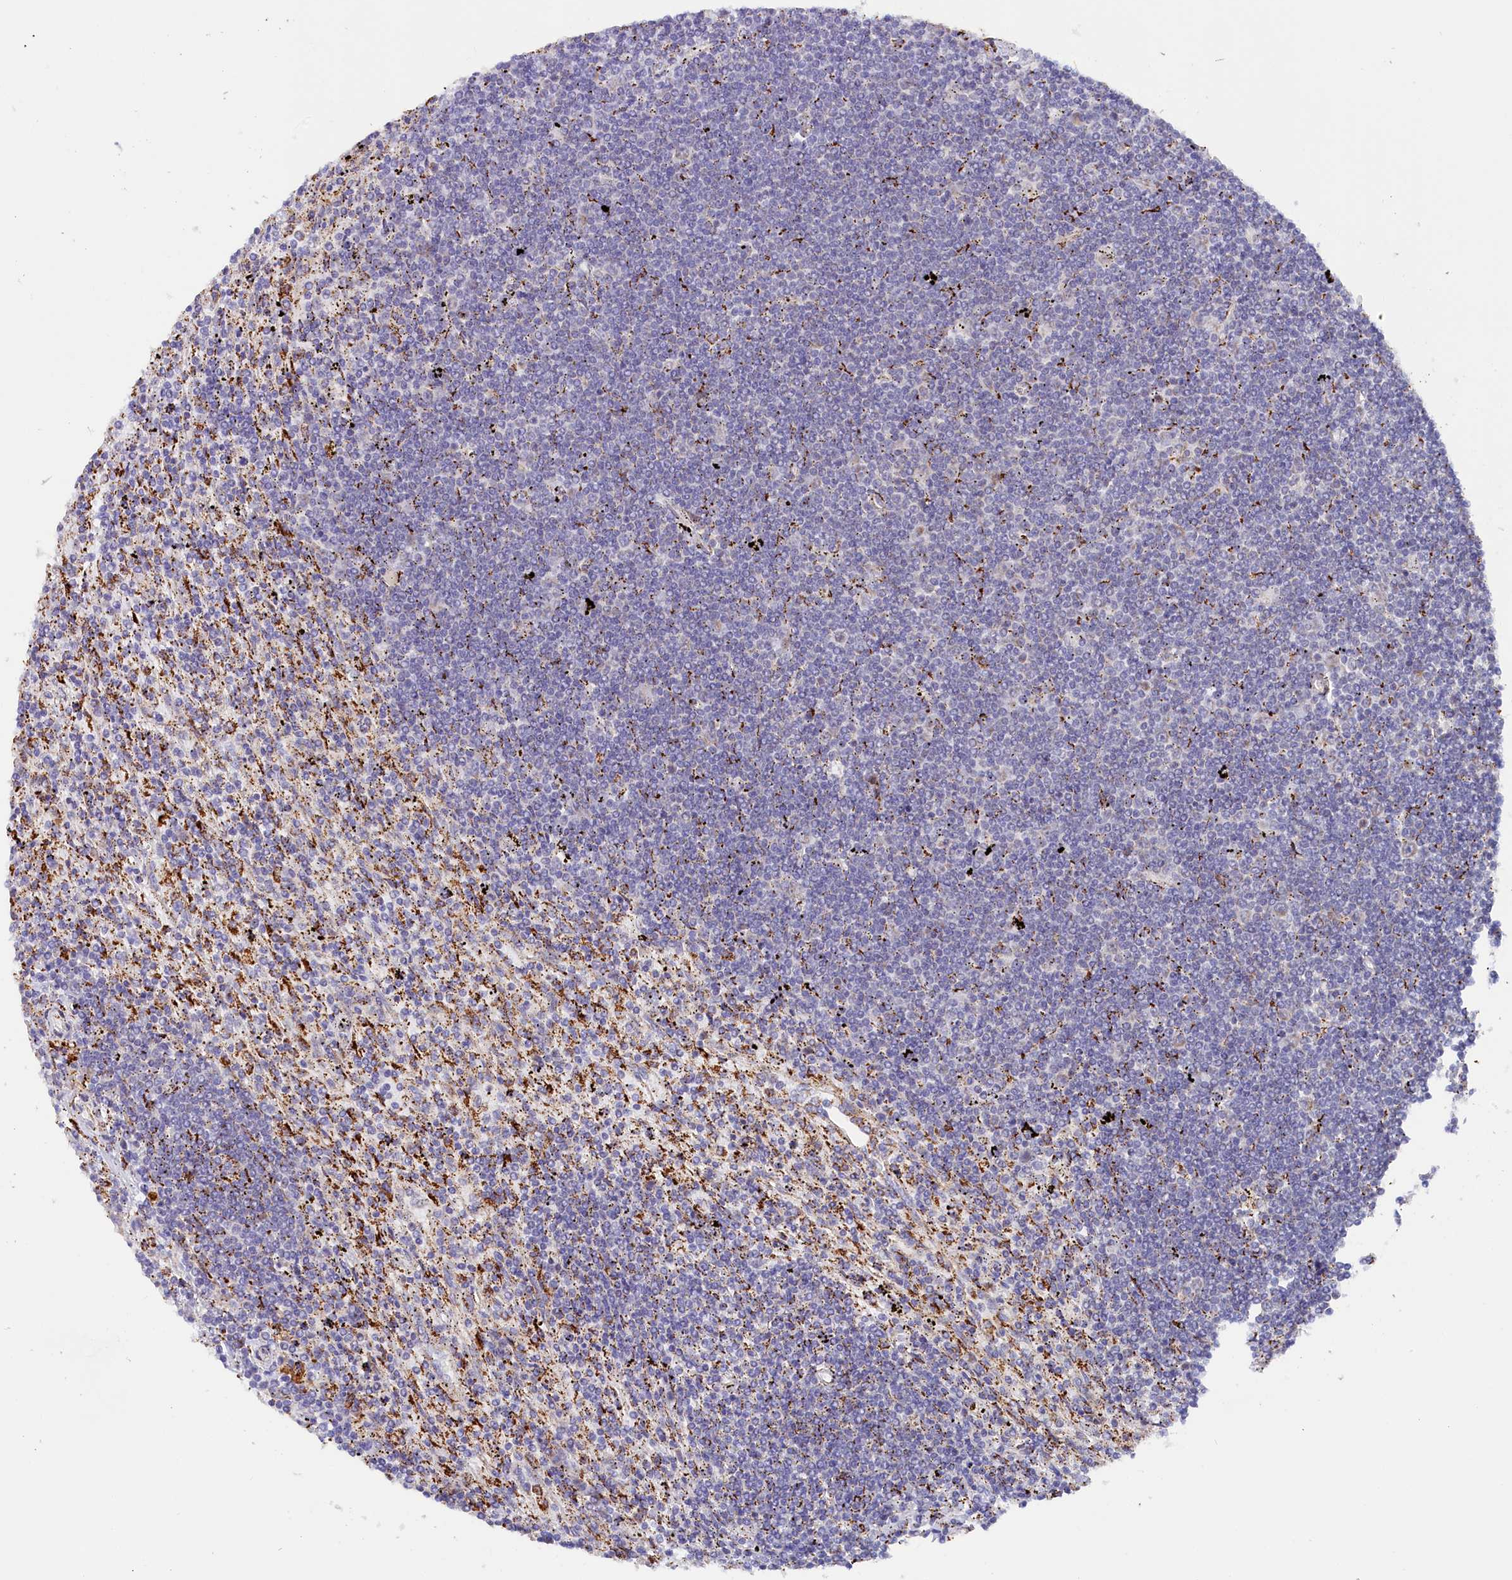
{"staining": {"intensity": "negative", "quantity": "none", "location": "none"}, "tissue": "lymphoma", "cell_type": "Tumor cells", "image_type": "cancer", "snomed": [{"axis": "morphology", "description": "Malignant lymphoma, non-Hodgkin's type, Low grade"}, {"axis": "topography", "description": "Spleen"}], "caption": "Tumor cells show no significant protein expression in low-grade malignant lymphoma, non-Hodgkin's type. (Stains: DAB immunohistochemistry with hematoxylin counter stain, Microscopy: brightfield microscopy at high magnification).", "gene": "AKTIP", "patient": {"sex": "male", "age": 76}}